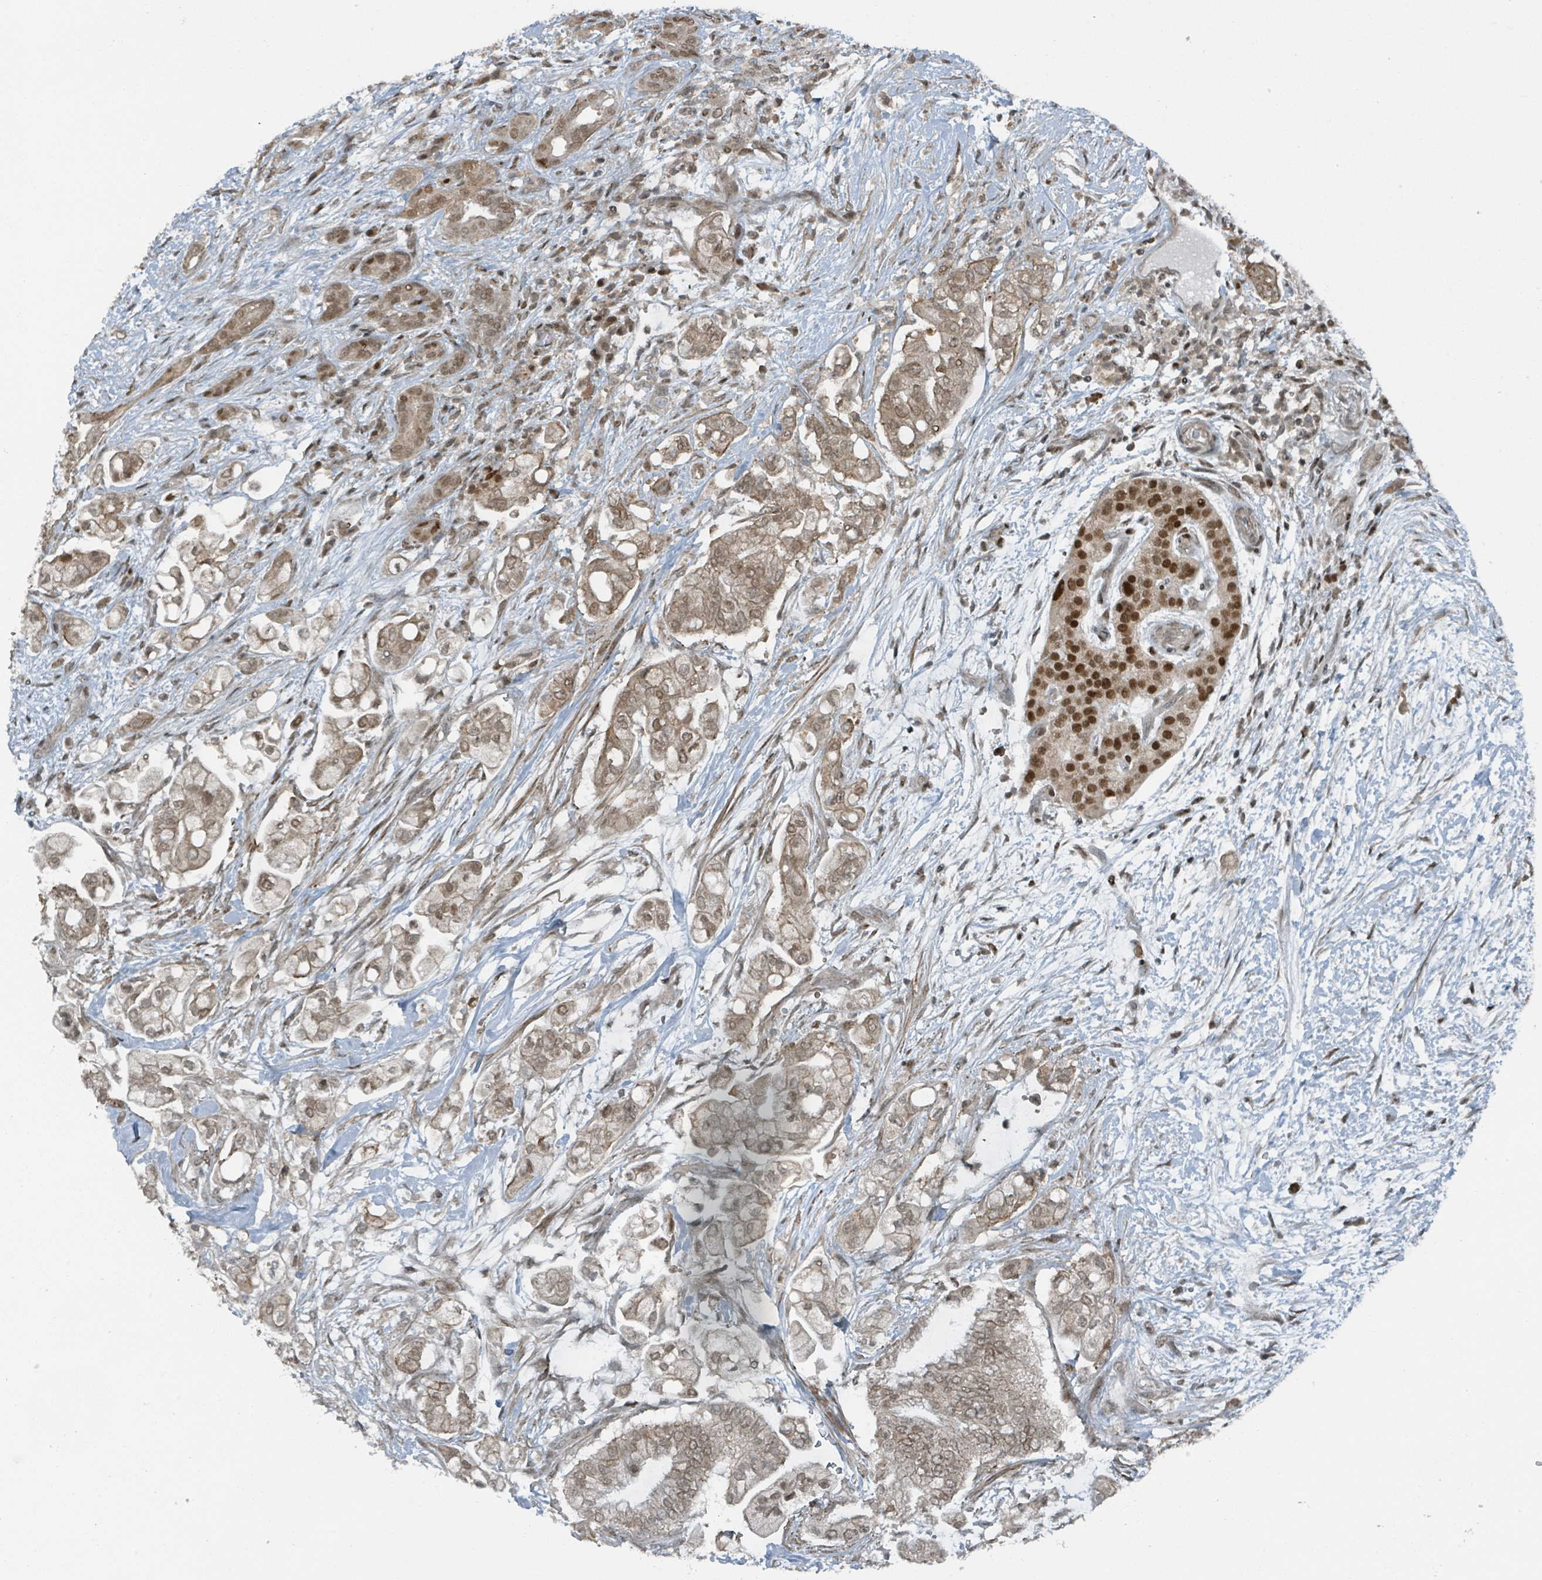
{"staining": {"intensity": "moderate", "quantity": ">75%", "location": "cytoplasmic/membranous,nuclear"}, "tissue": "pancreatic cancer", "cell_type": "Tumor cells", "image_type": "cancer", "snomed": [{"axis": "morphology", "description": "Adenocarcinoma, NOS"}, {"axis": "topography", "description": "Pancreas"}], "caption": "Protein expression analysis of pancreatic cancer exhibits moderate cytoplasmic/membranous and nuclear expression in approximately >75% of tumor cells. (brown staining indicates protein expression, while blue staining denotes nuclei).", "gene": "PHIP", "patient": {"sex": "female", "age": 69}}